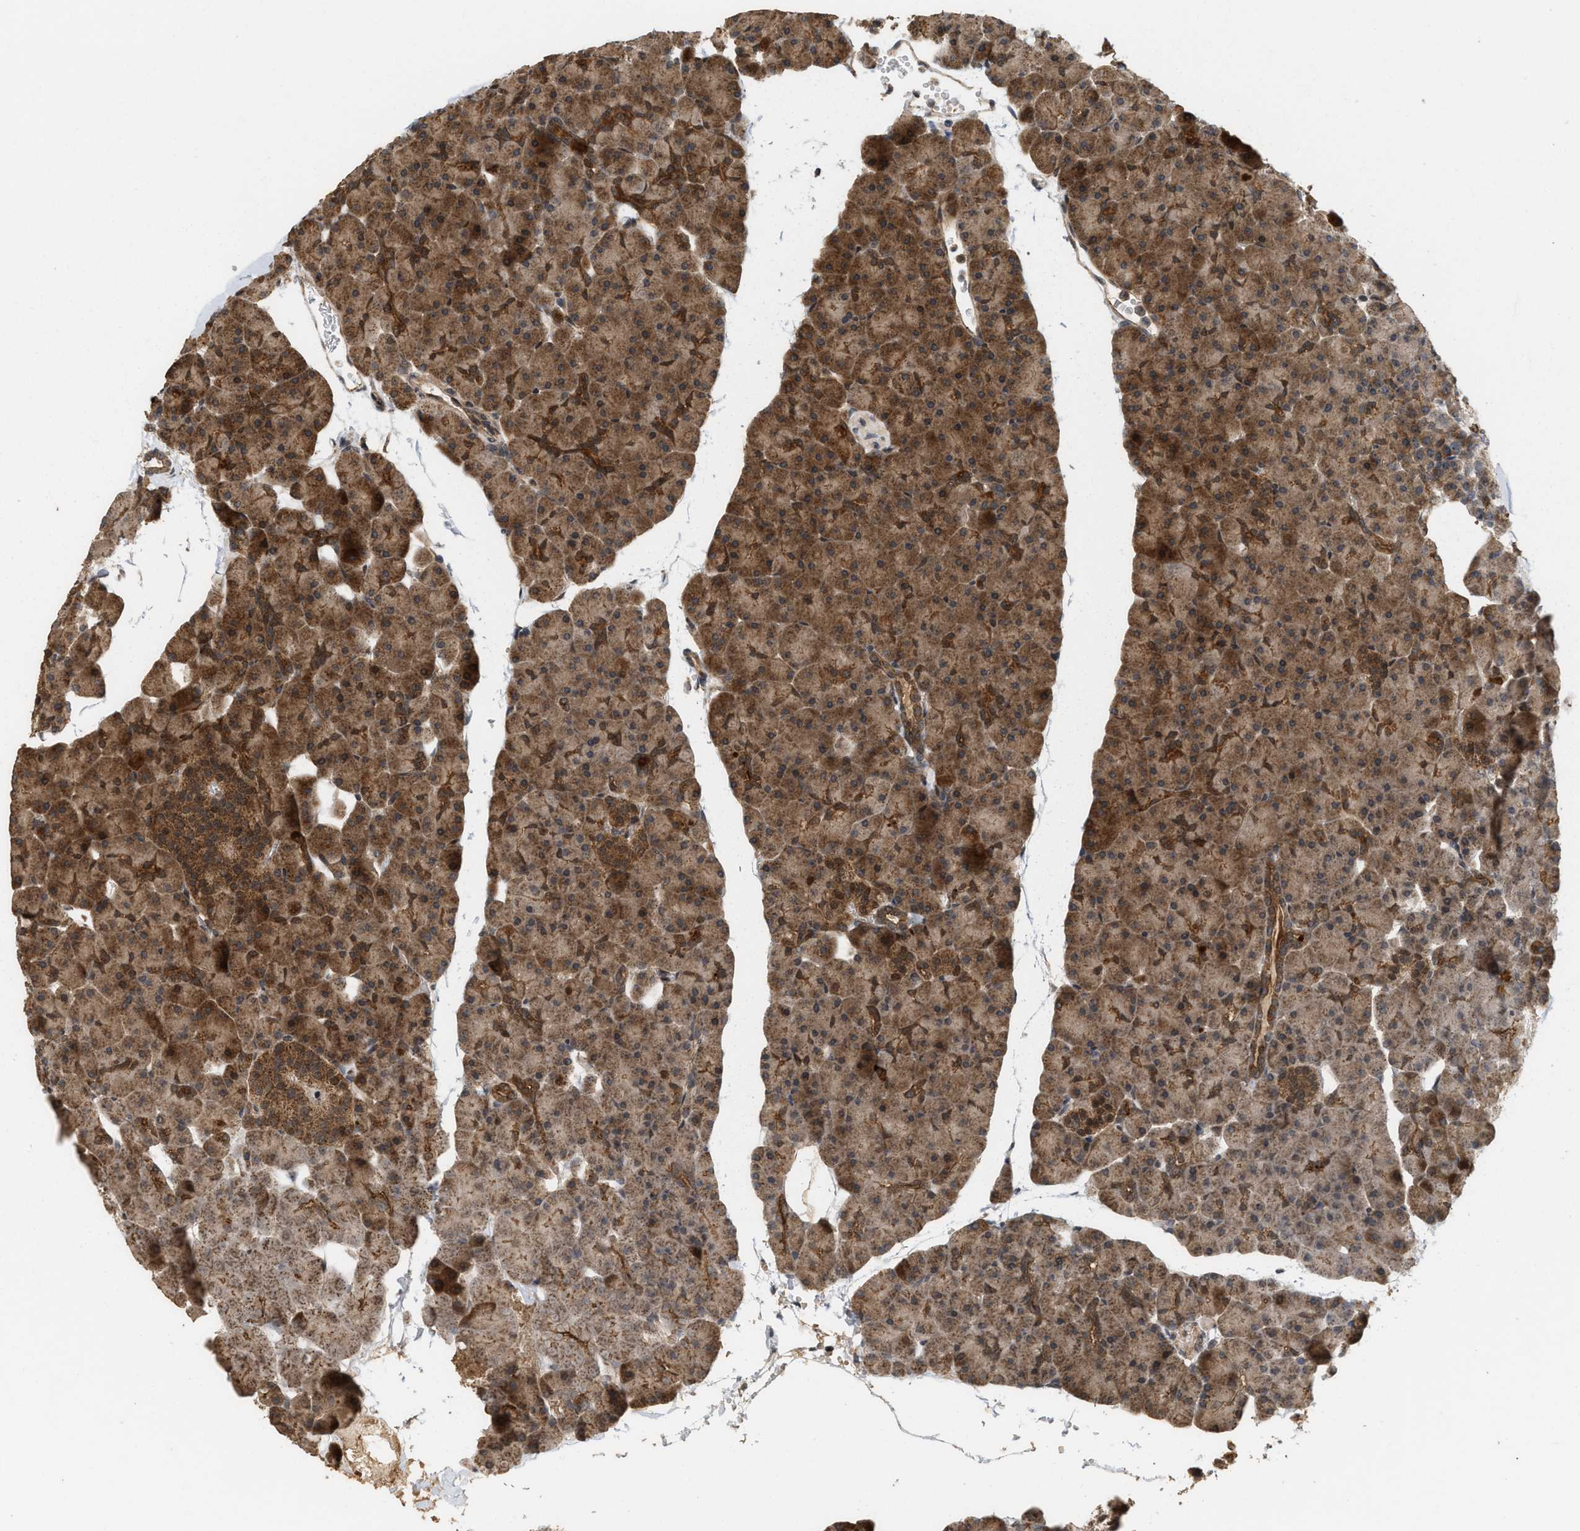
{"staining": {"intensity": "moderate", "quantity": ">75%", "location": "cytoplasmic/membranous"}, "tissue": "pancreas", "cell_type": "Exocrine glandular cells", "image_type": "normal", "snomed": [{"axis": "morphology", "description": "Normal tissue, NOS"}, {"axis": "topography", "description": "Pancreas"}], "caption": "Immunohistochemical staining of benign human pancreas displays medium levels of moderate cytoplasmic/membranous positivity in about >75% of exocrine glandular cells.", "gene": "ELP2", "patient": {"sex": "male", "age": 35}}